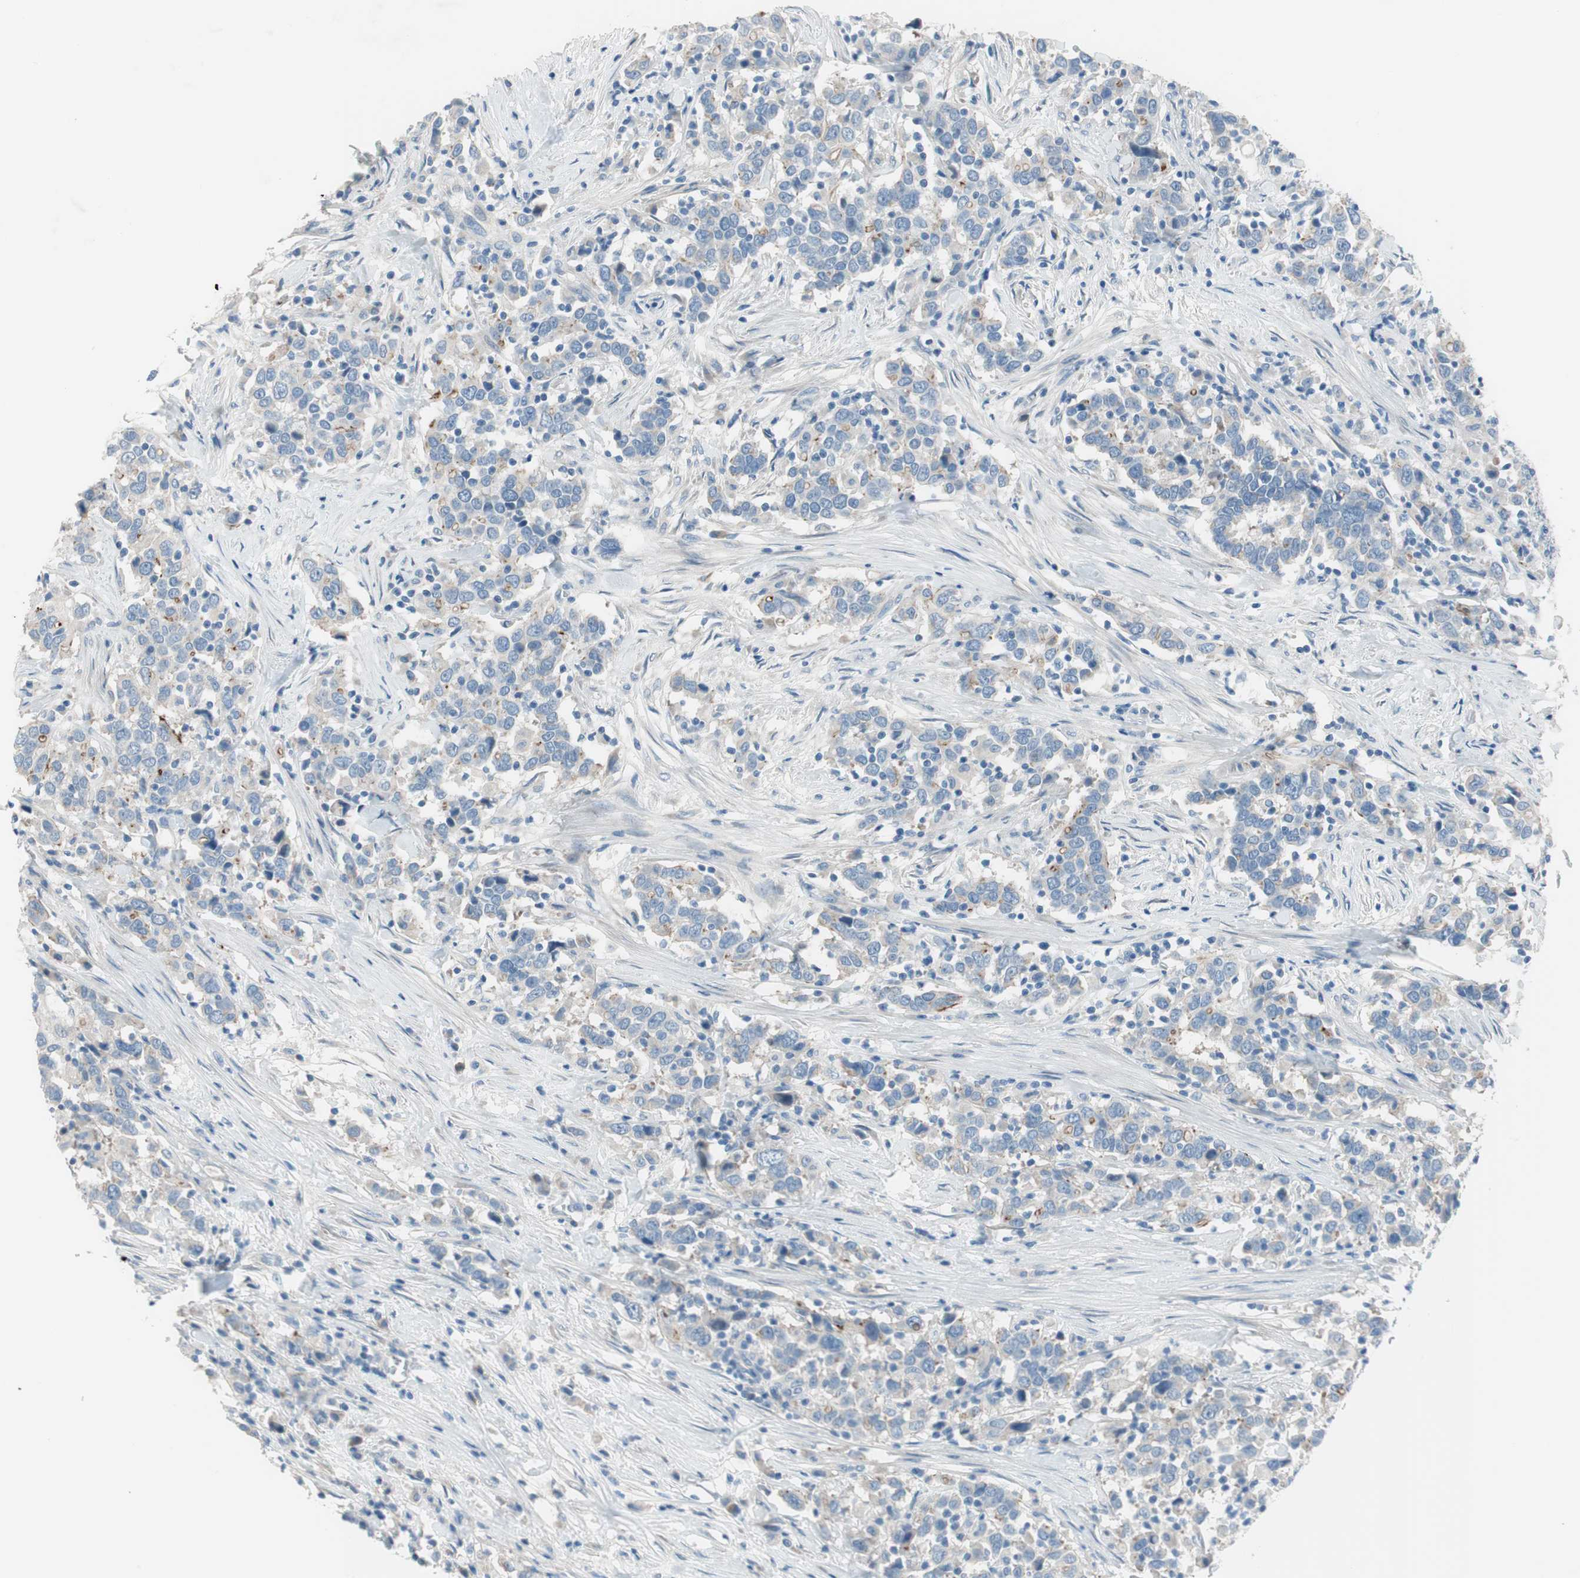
{"staining": {"intensity": "negative", "quantity": "none", "location": "none"}, "tissue": "urothelial cancer", "cell_type": "Tumor cells", "image_type": "cancer", "snomed": [{"axis": "morphology", "description": "Urothelial carcinoma, High grade"}, {"axis": "topography", "description": "Urinary bladder"}], "caption": "Immunohistochemistry histopathology image of neoplastic tissue: urothelial cancer stained with DAB (3,3'-diaminobenzidine) demonstrates no significant protein expression in tumor cells.", "gene": "PRRG4", "patient": {"sex": "male", "age": 61}}